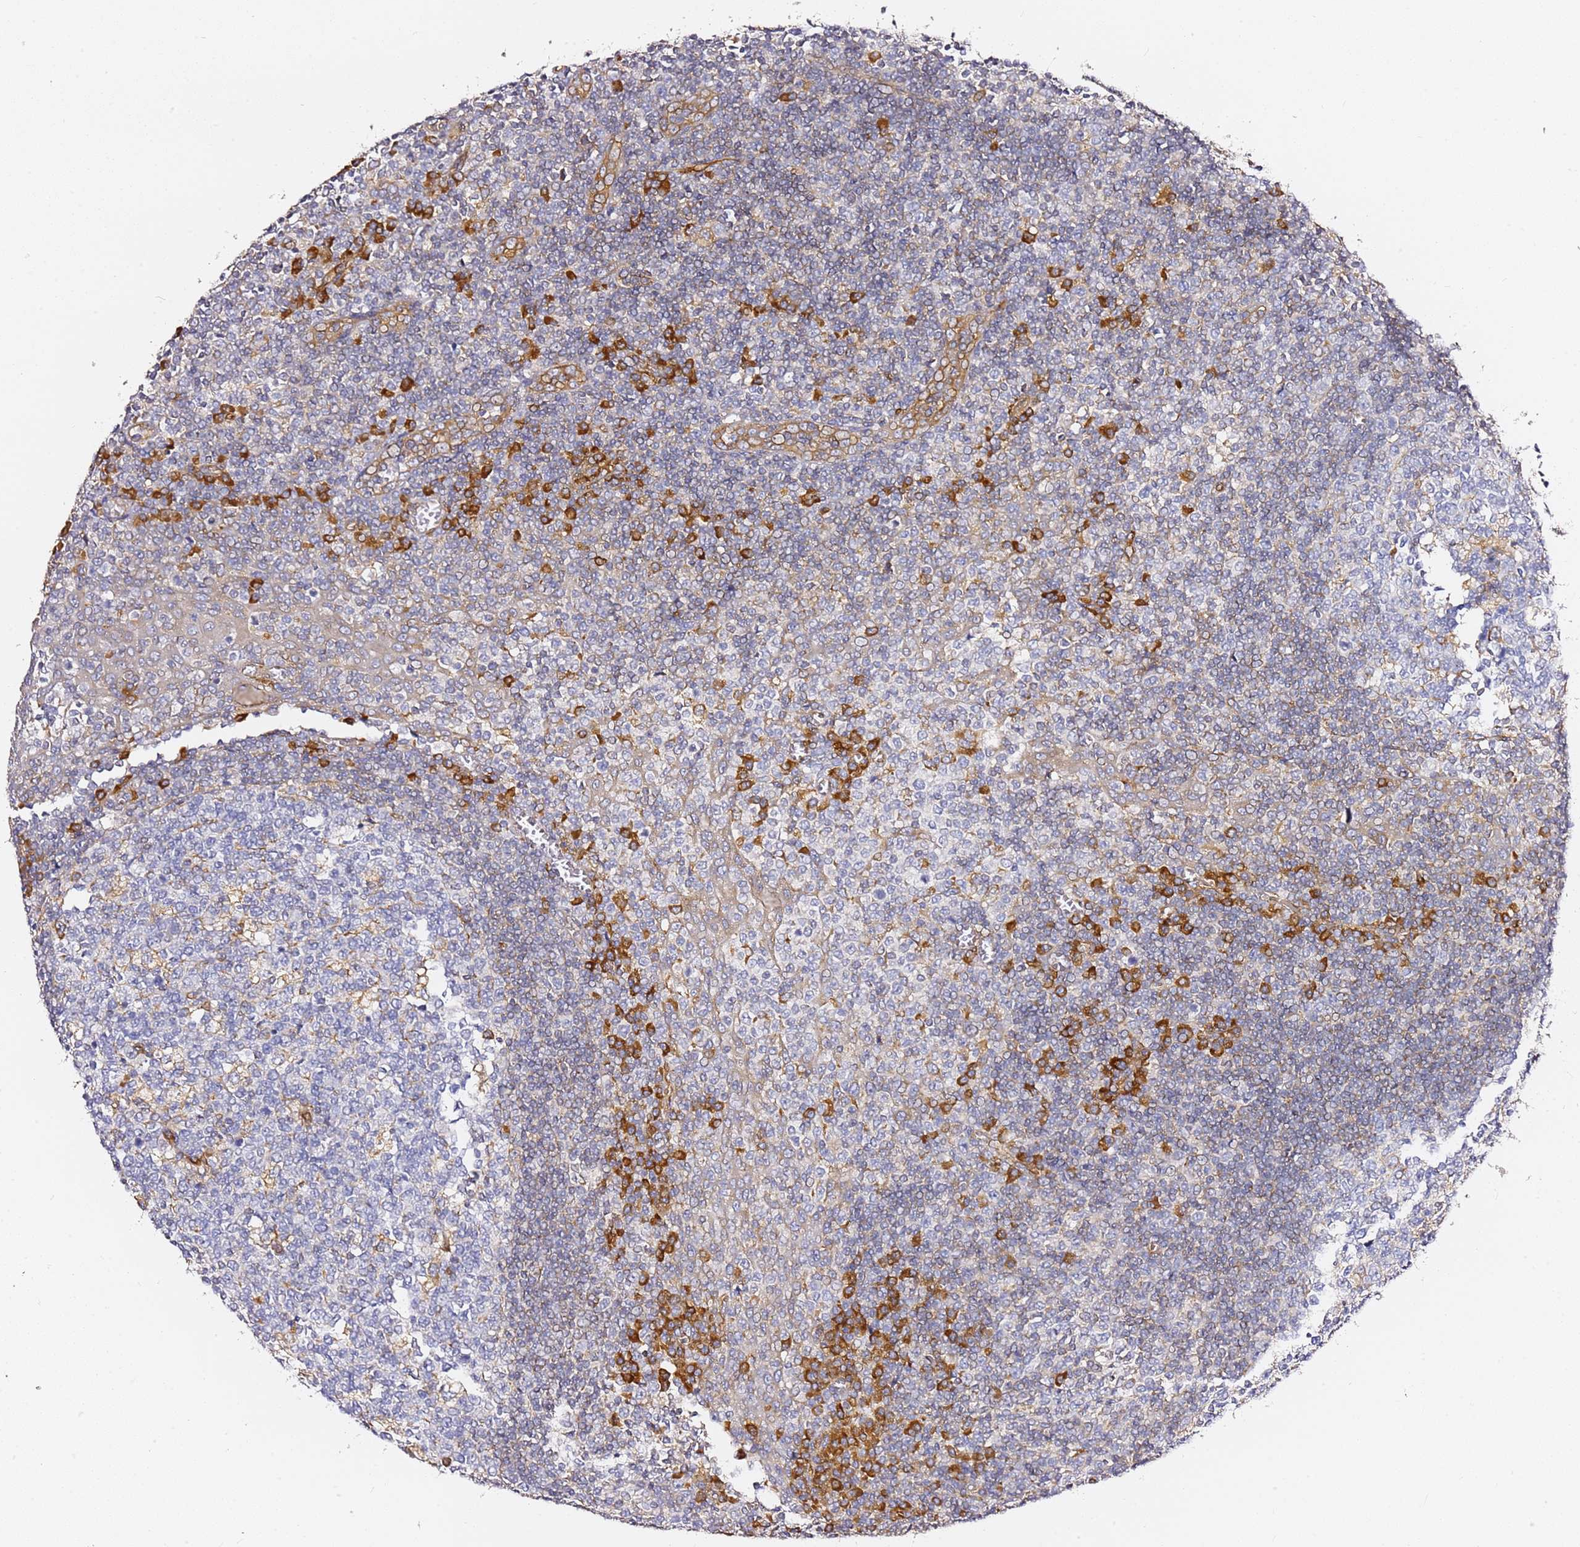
{"staining": {"intensity": "negative", "quantity": "none", "location": "none"}, "tissue": "tonsil", "cell_type": "Germinal center cells", "image_type": "normal", "snomed": [{"axis": "morphology", "description": "Normal tissue, NOS"}, {"axis": "topography", "description": "Tonsil"}], "caption": "Immunohistochemistry photomicrograph of normal human tonsil stained for a protein (brown), which reveals no positivity in germinal center cells. (DAB (3,3'-diaminobenzidine) immunohistochemistry visualized using brightfield microscopy, high magnification).", "gene": "KIF7", "patient": {"sex": "female", "age": 19}}